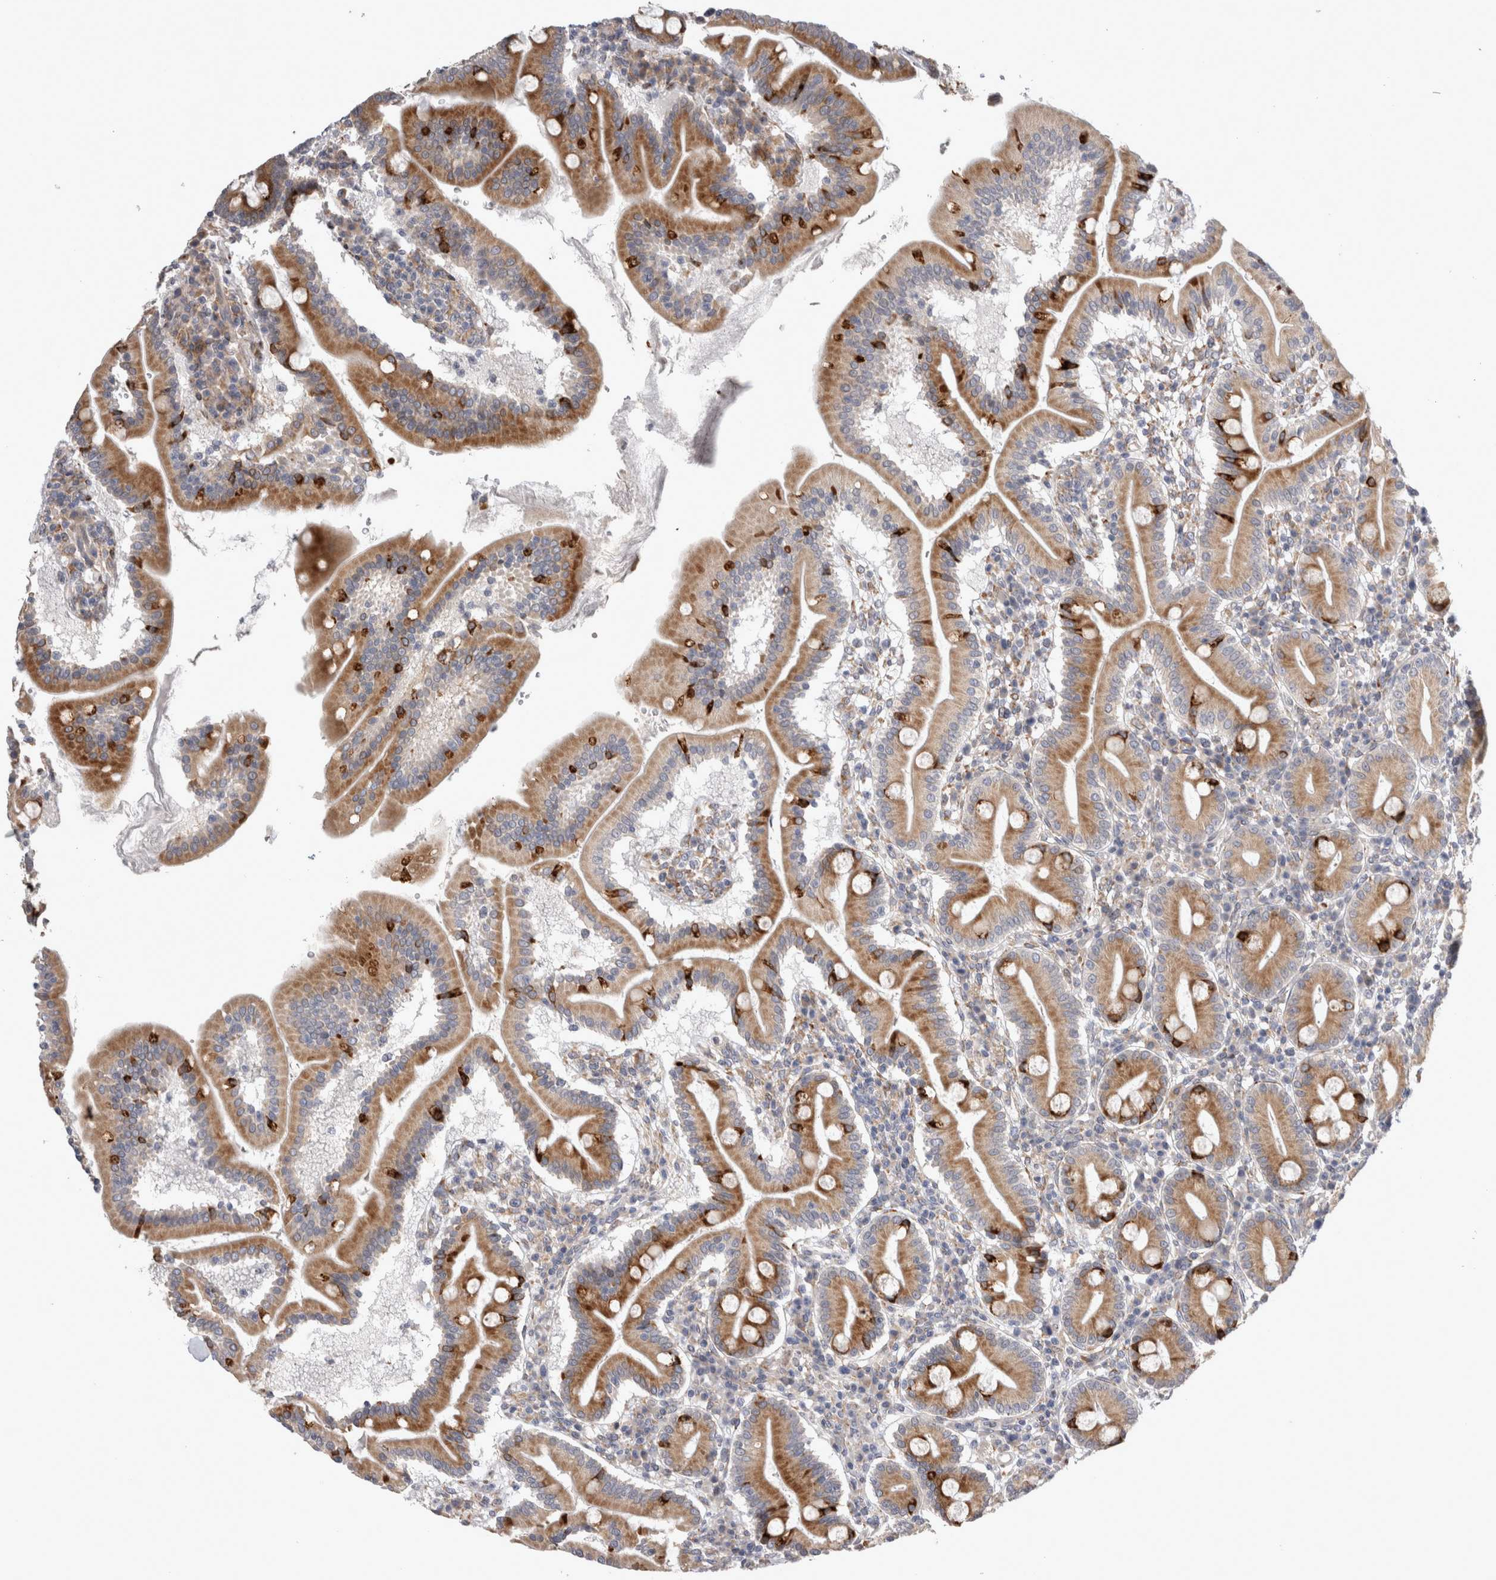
{"staining": {"intensity": "strong", "quantity": ">75%", "location": "cytoplasmic/membranous"}, "tissue": "duodenum", "cell_type": "Glandular cells", "image_type": "normal", "snomed": [{"axis": "morphology", "description": "Normal tissue, NOS"}, {"axis": "topography", "description": "Duodenum"}], "caption": "Brown immunohistochemical staining in normal human duodenum shows strong cytoplasmic/membranous positivity in about >75% of glandular cells.", "gene": "TRMT9B", "patient": {"sex": "male", "age": 50}}